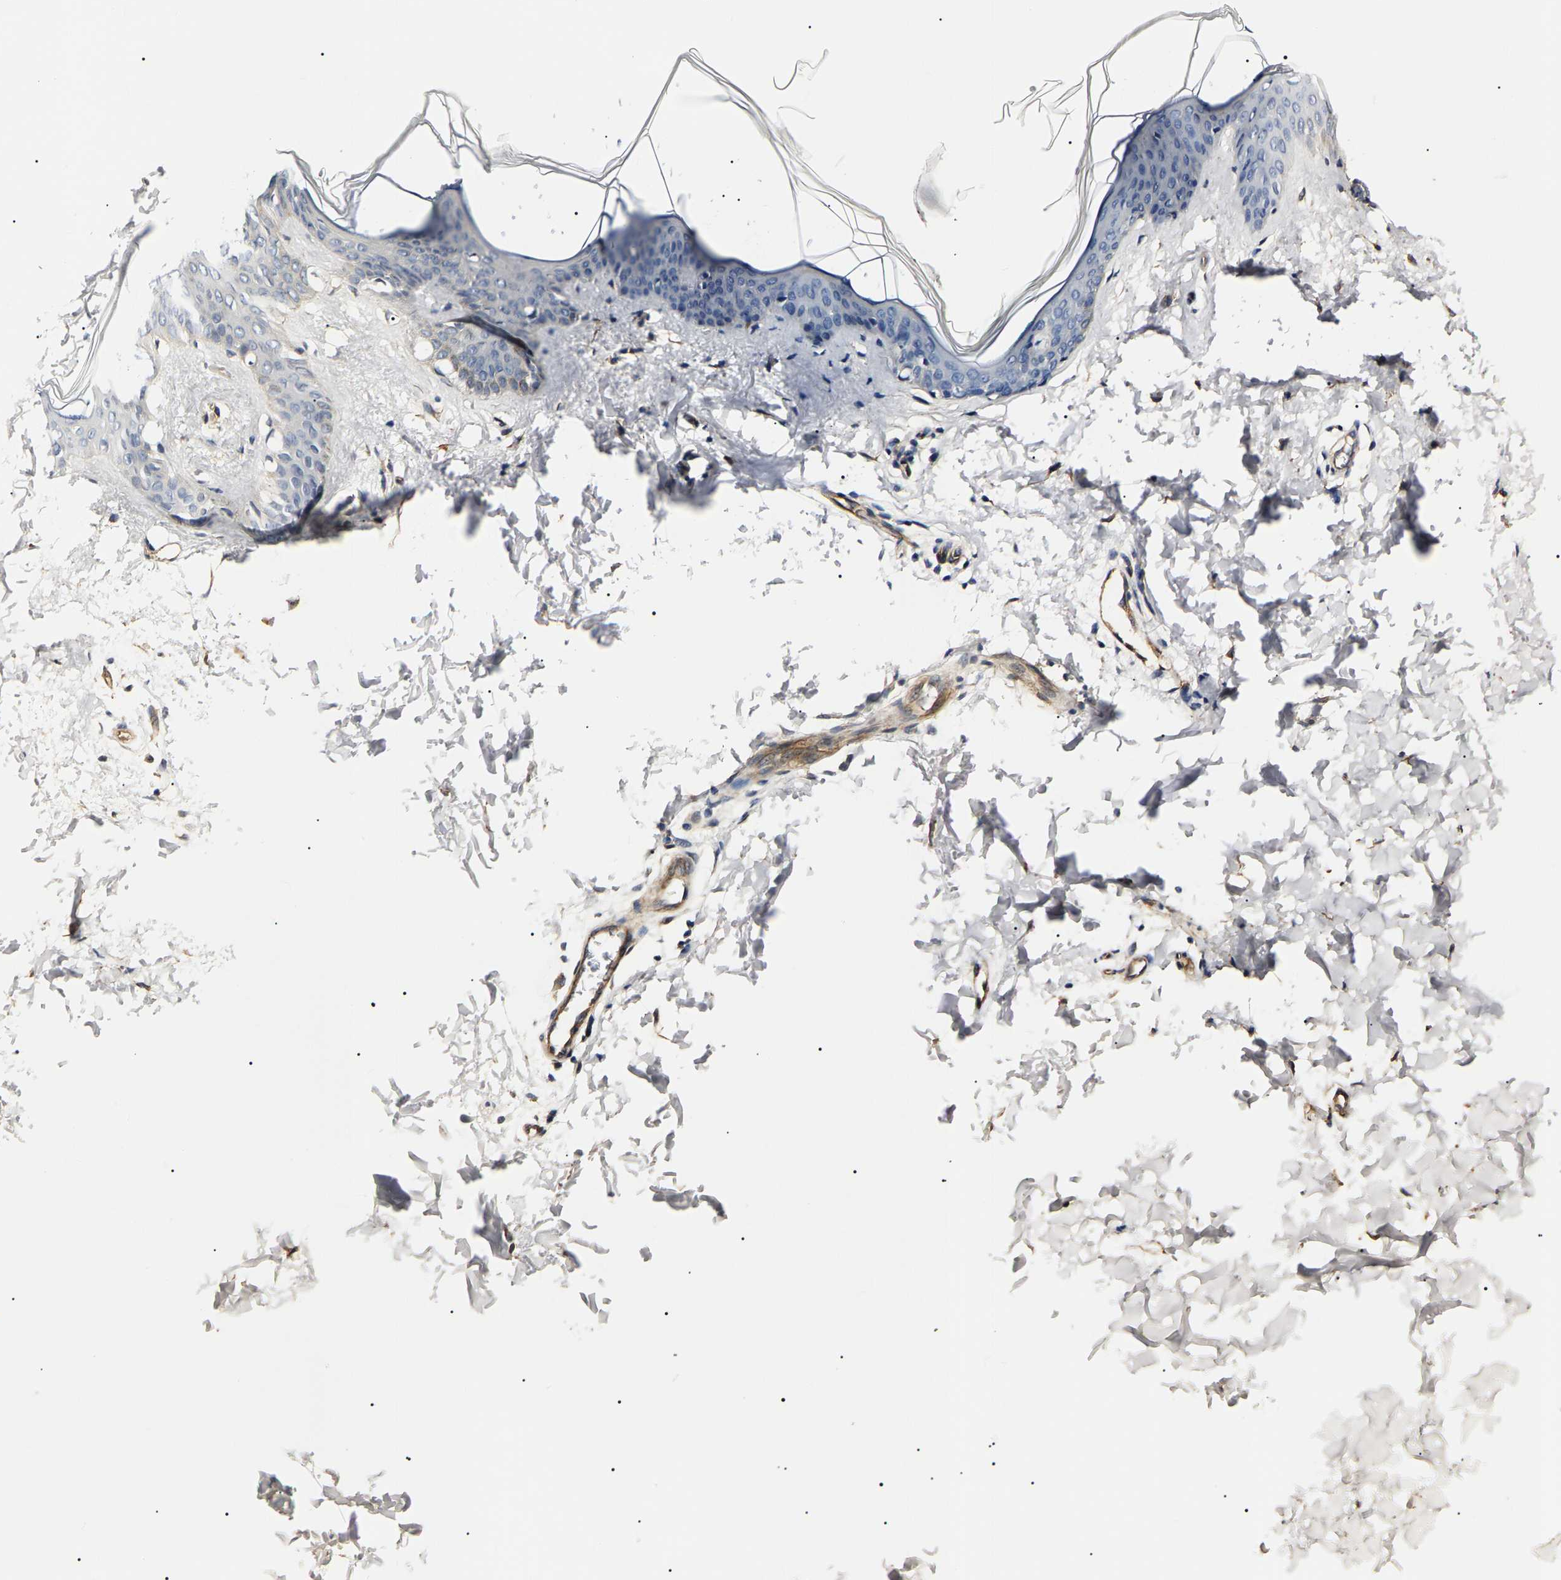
{"staining": {"intensity": "negative", "quantity": "none", "location": "none"}, "tissue": "skin", "cell_type": "Fibroblasts", "image_type": "normal", "snomed": [{"axis": "morphology", "description": "Normal tissue, NOS"}, {"axis": "topography", "description": "Skin"}], "caption": "Fibroblasts show no significant protein expression in unremarkable skin. (DAB (3,3'-diaminobenzidine) IHC visualized using brightfield microscopy, high magnification).", "gene": "KLHL42", "patient": {"sex": "female", "age": 17}}